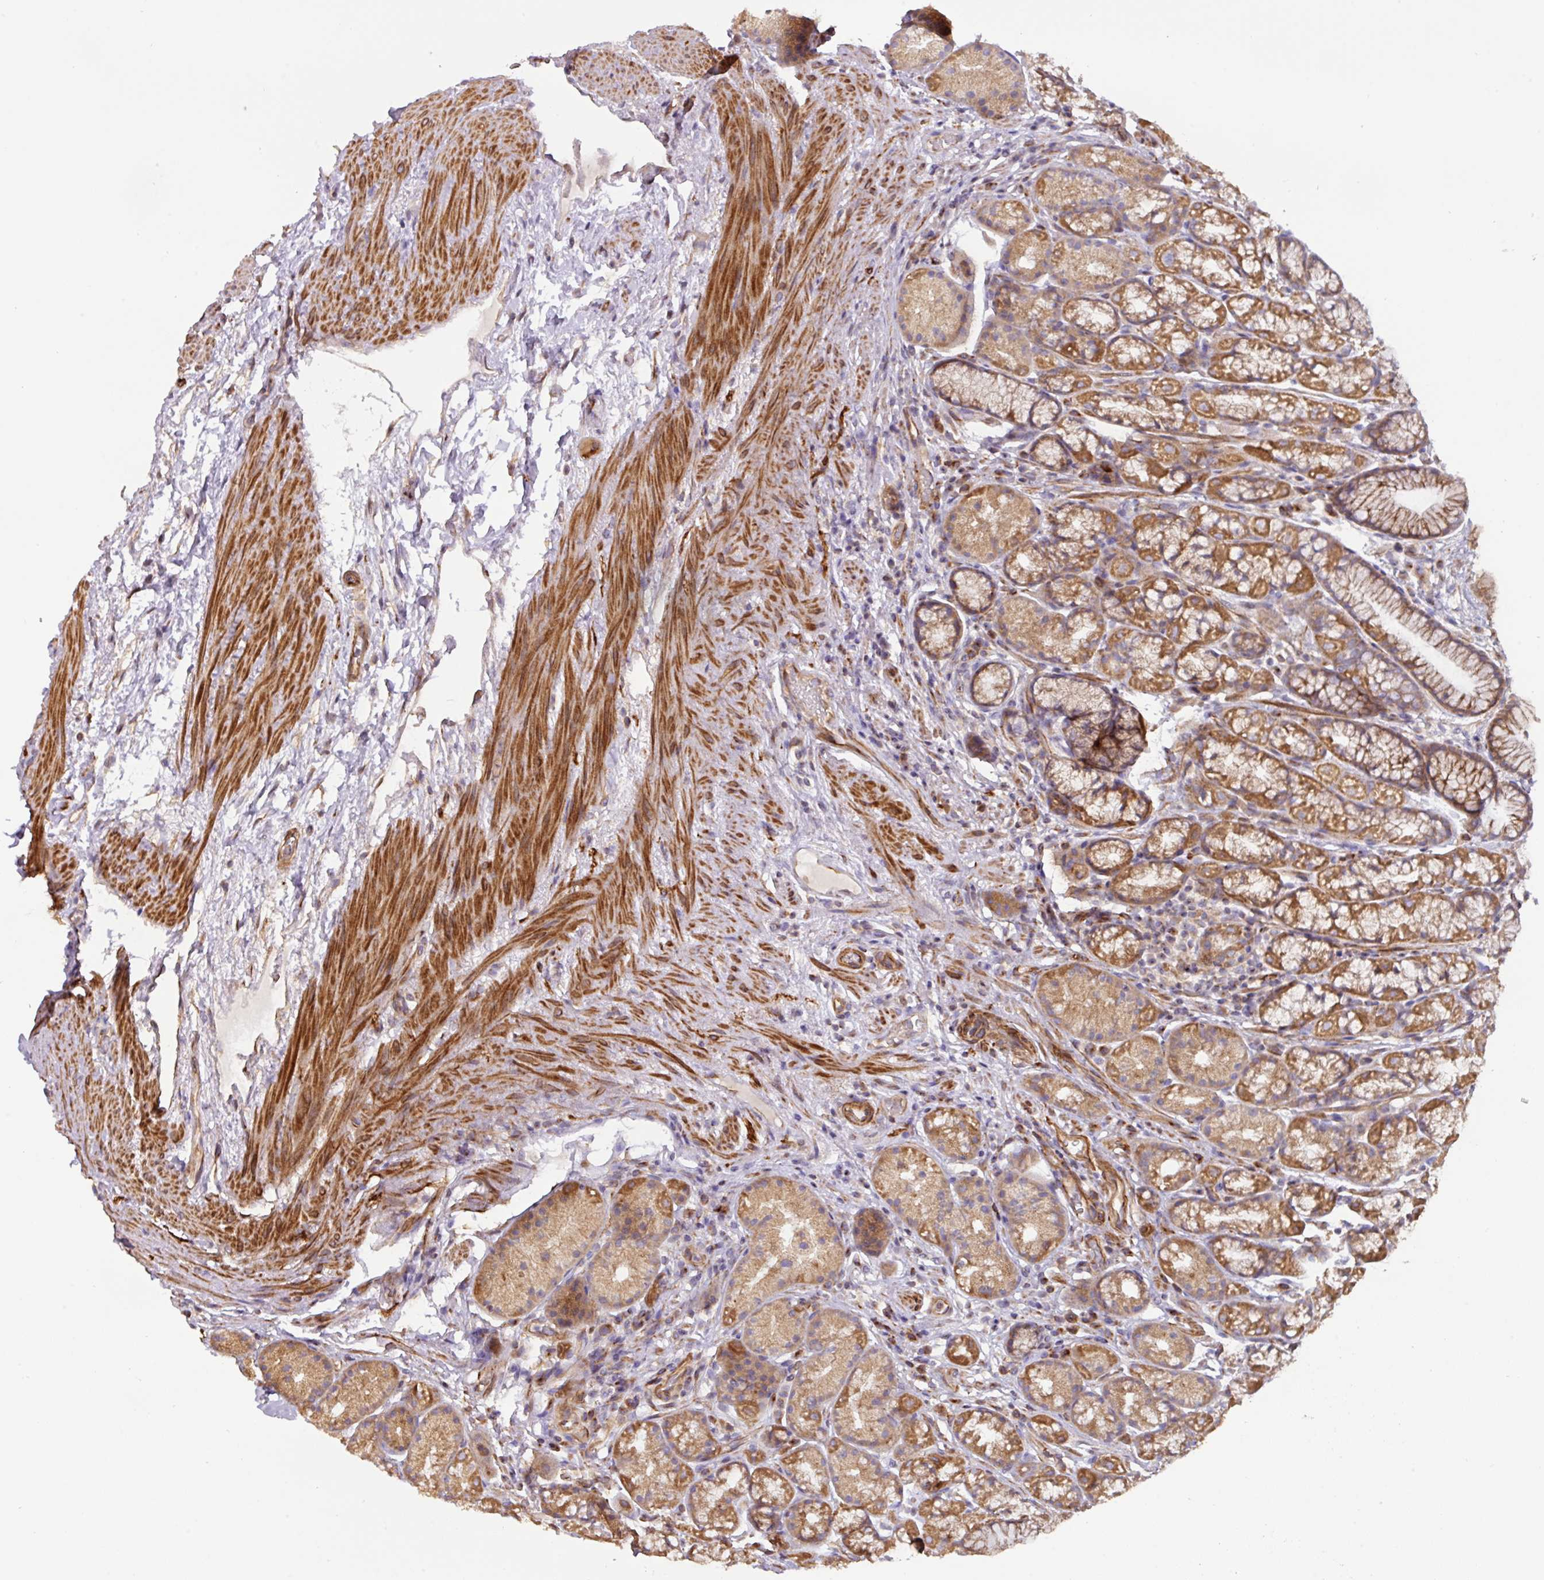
{"staining": {"intensity": "moderate", "quantity": "25%-75%", "location": "cytoplasmic/membranous"}, "tissue": "stomach", "cell_type": "Glandular cells", "image_type": "normal", "snomed": [{"axis": "morphology", "description": "Normal tissue, NOS"}, {"axis": "topography", "description": "Stomach, lower"}], "caption": "Immunohistochemistry (IHC) (DAB) staining of benign stomach shows moderate cytoplasmic/membranous protein expression in about 25%-75% of glandular cells.", "gene": "MRRF", "patient": {"sex": "male", "age": 67}}